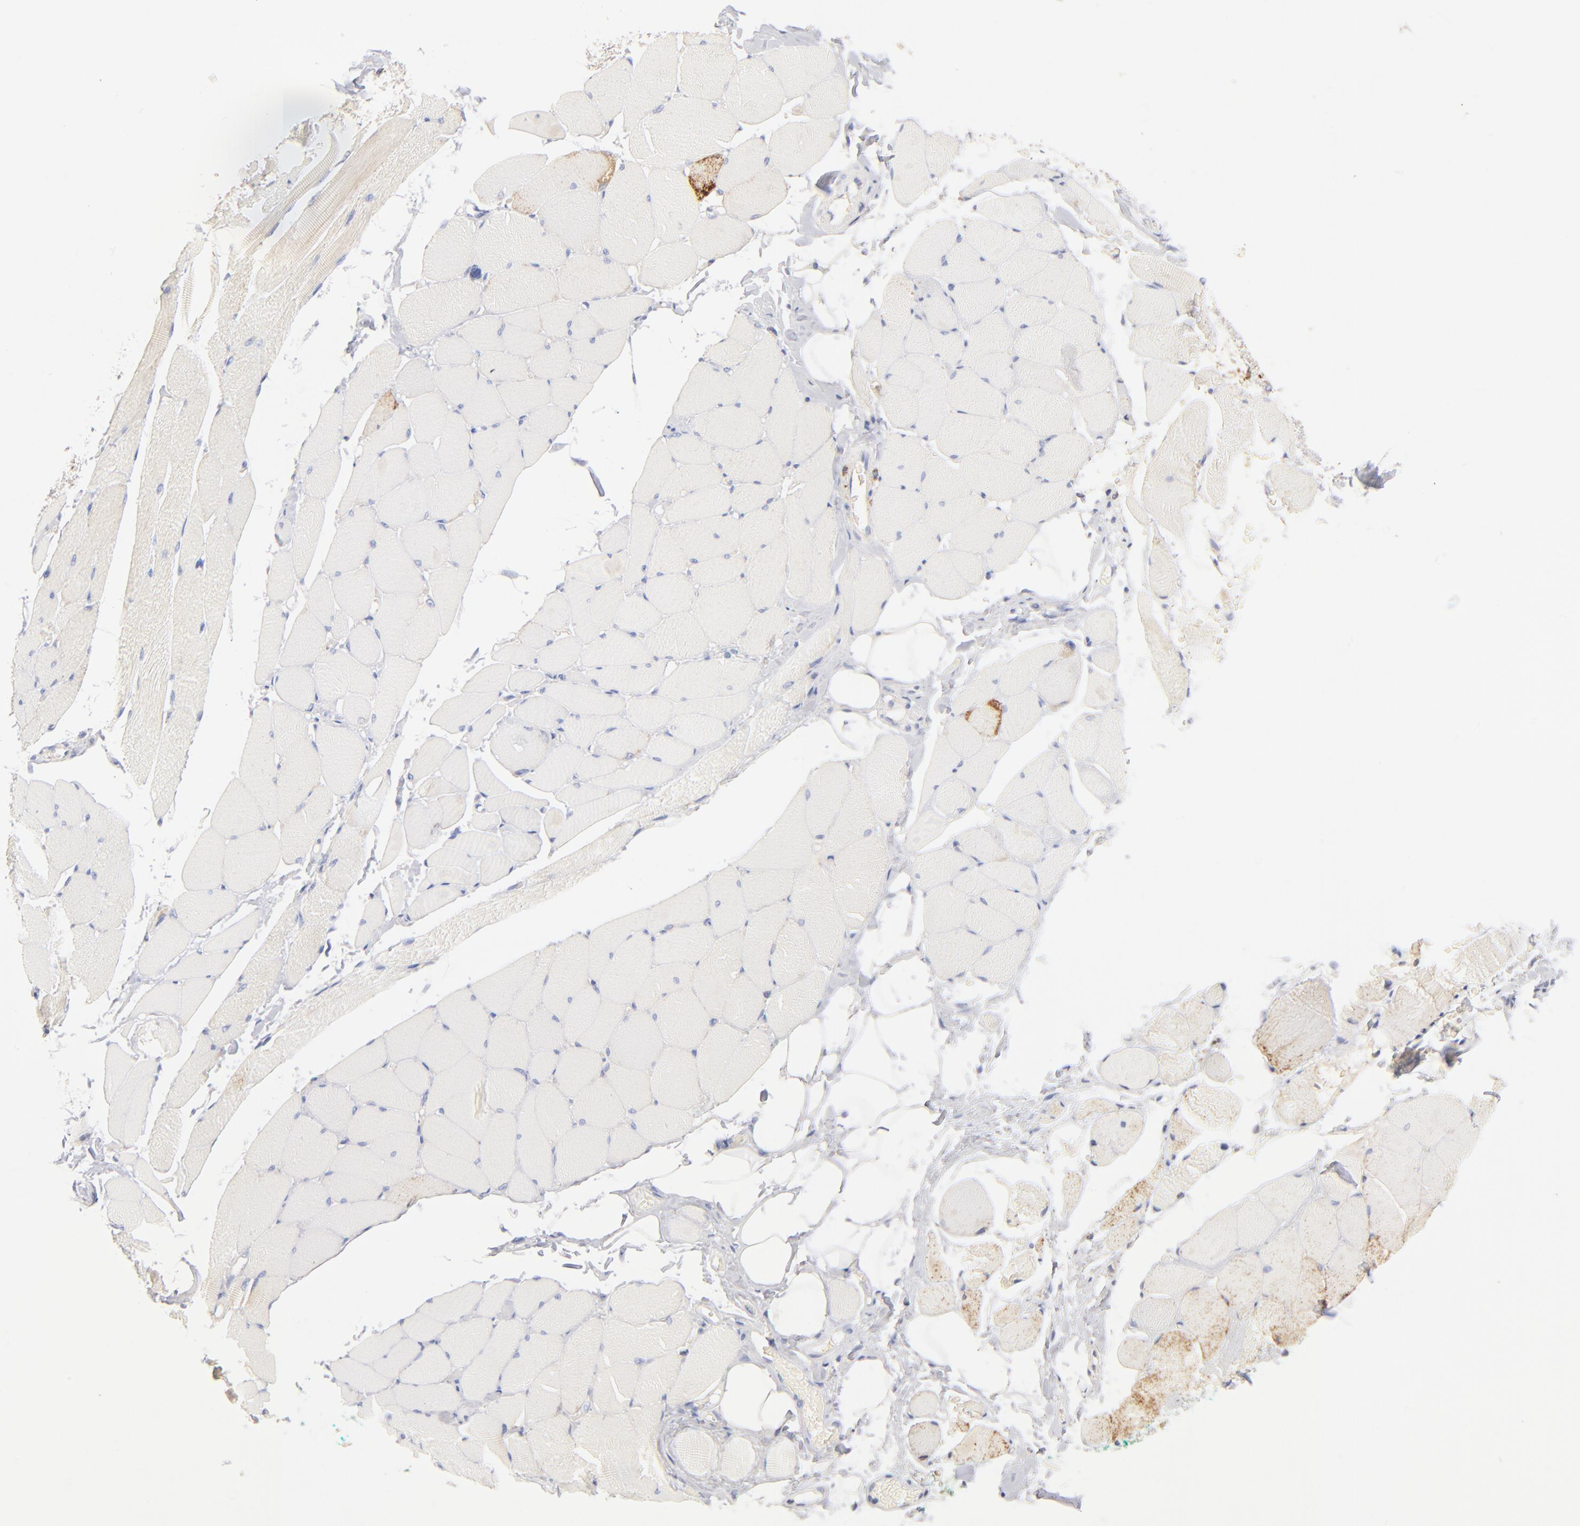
{"staining": {"intensity": "weak", "quantity": "25%-75%", "location": "cytoplasmic/membranous"}, "tissue": "skeletal muscle", "cell_type": "Myocytes", "image_type": "normal", "snomed": [{"axis": "morphology", "description": "Normal tissue, NOS"}, {"axis": "topography", "description": "Skeletal muscle"}, {"axis": "topography", "description": "Peripheral nerve tissue"}], "caption": "This is a photomicrograph of IHC staining of normal skeletal muscle, which shows weak positivity in the cytoplasmic/membranous of myocytes.", "gene": "DLAT", "patient": {"sex": "female", "age": 84}}